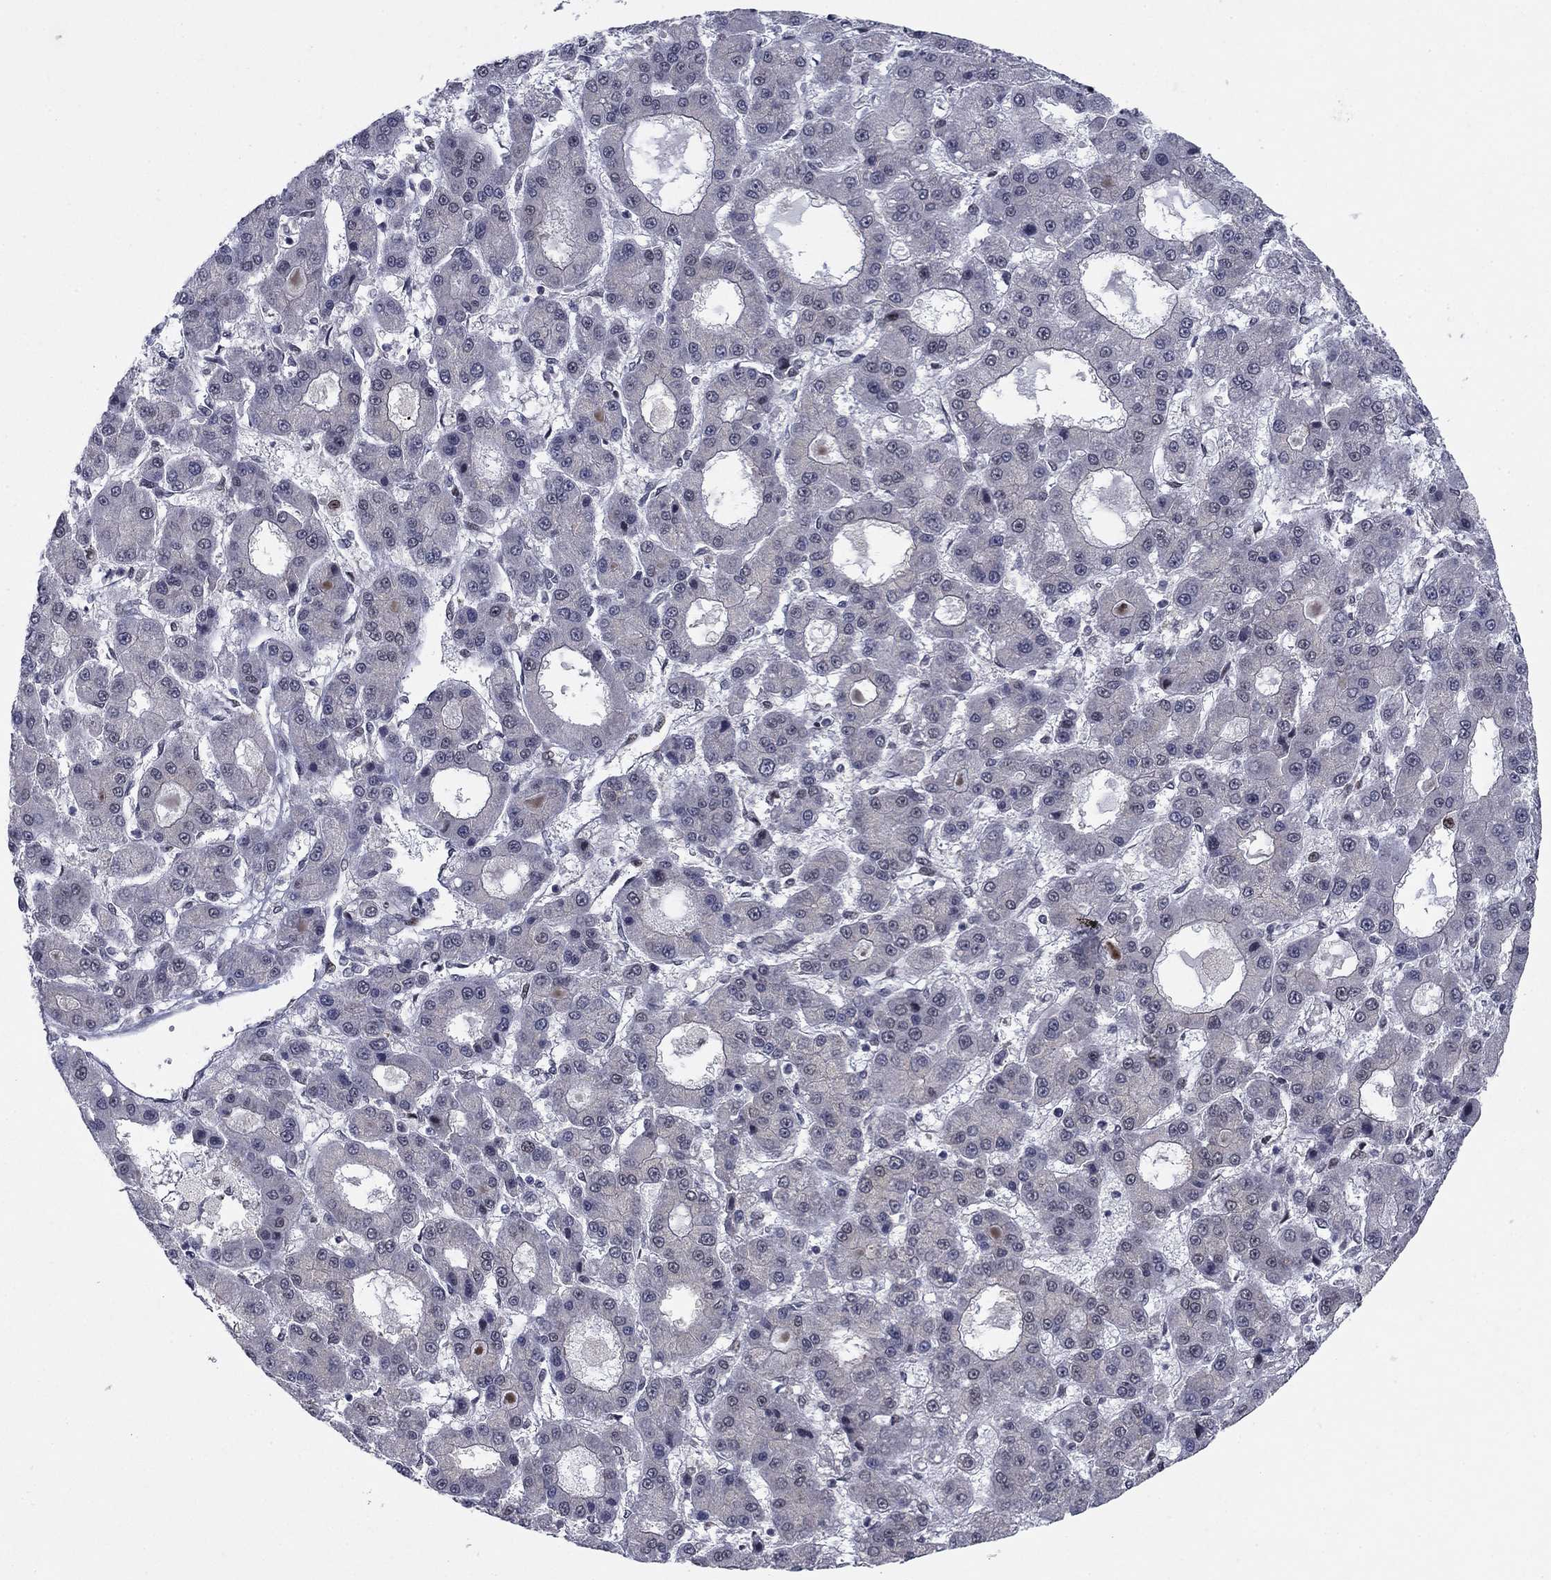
{"staining": {"intensity": "negative", "quantity": "none", "location": "none"}, "tissue": "liver cancer", "cell_type": "Tumor cells", "image_type": "cancer", "snomed": [{"axis": "morphology", "description": "Carcinoma, Hepatocellular, NOS"}, {"axis": "topography", "description": "Liver"}], "caption": "A micrograph of liver cancer stained for a protein shows no brown staining in tumor cells.", "gene": "PSMC1", "patient": {"sex": "male", "age": 70}}